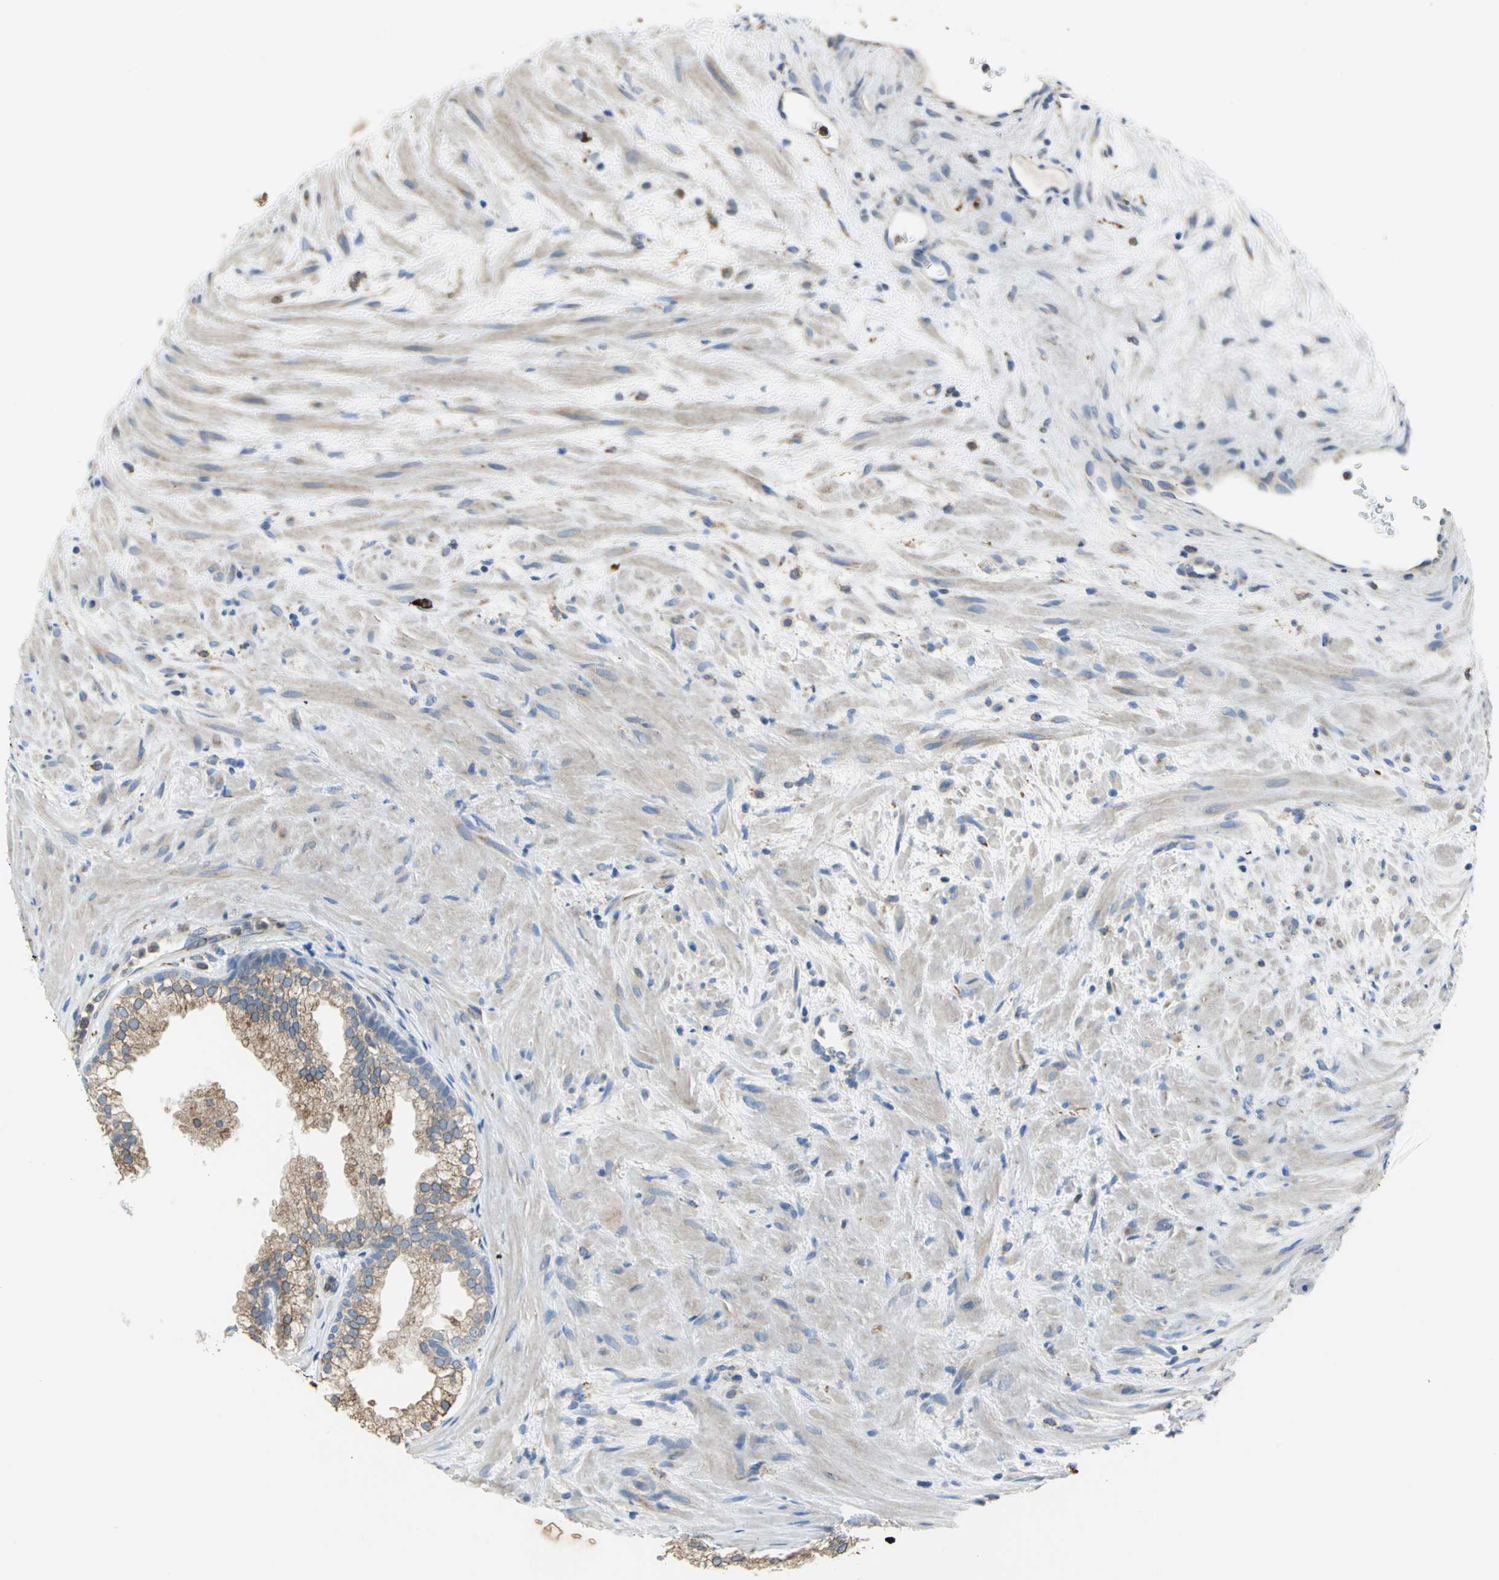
{"staining": {"intensity": "moderate", "quantity": ">75%", "location": "cytoplasmic/membranous"}, "tissue": "prostate", "cell_type": "Glandular cells", "image_type": "normal", "snomed": [{"axis": "morphology", "description": "Normal tissue, NOS"}, {"axis": "topography", "description": "Prostate"}], "caption": "There is medium levels of moderate cytoplasmic/membranous positivity in glandular cells of normal prostate, as demonstrated by immunohistochemical staining (brown color).", "gene": "SDF2L1", "patient": {"sex": "male", "age": 76}}